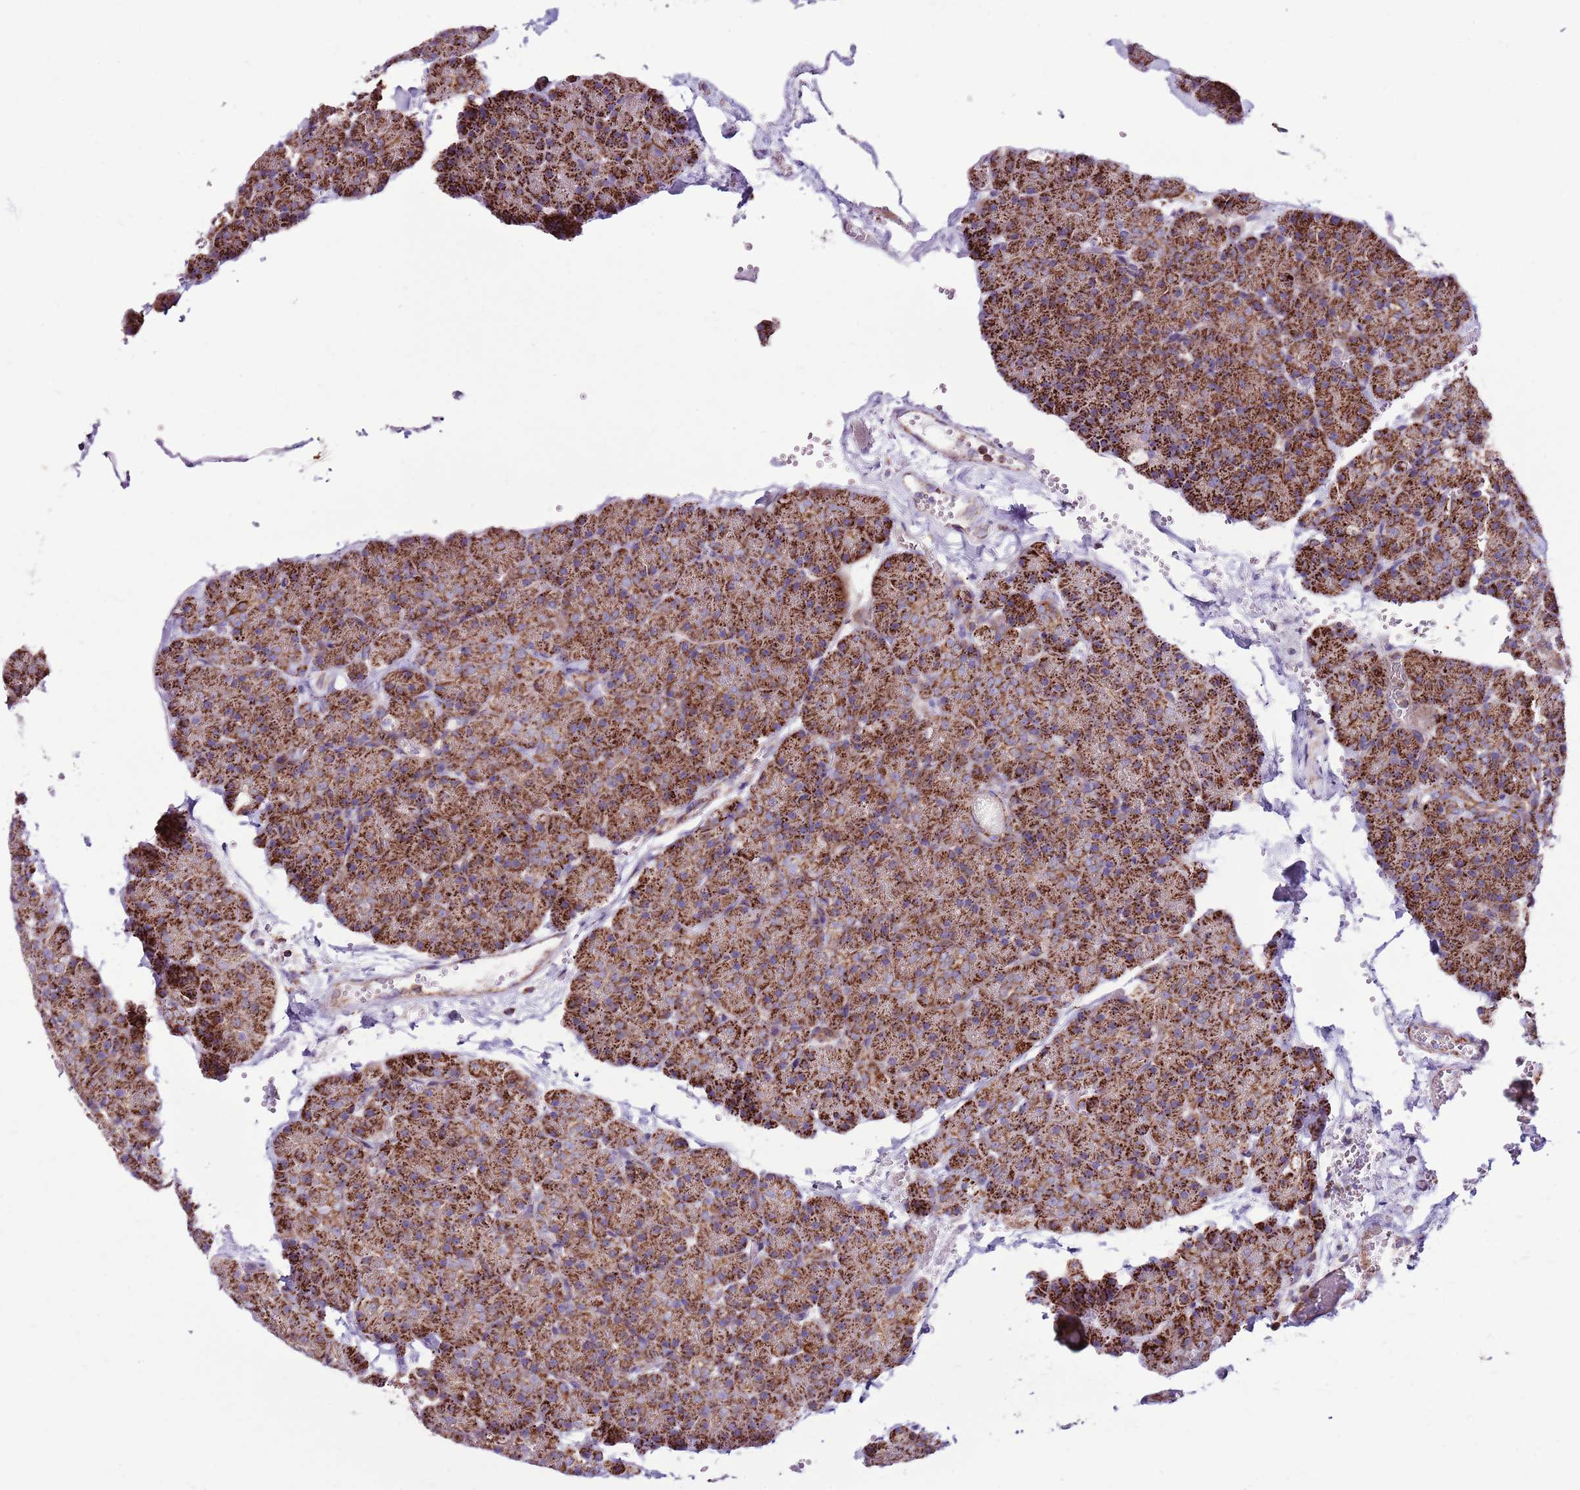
{"staining": {"intensity": "strong", "quantity": ">75%", "location": "cytoplasmic/membranous"}, "tissue": "pancreas", "cell_type": "Exocrine glandular cells", "image_type": "normal", "snomed": [{"axis": "morphology", "description": "Normal tissue, NOS"}, {"axis": "topography", "description": "Pancreas"}], "caption": "Immunohistochemical staining of unremarkable human pancreas displays high levels of strong cytoplasmic/membranous staining in approximately >75% of exocrine glandular cells.", "gene": "HECTD4", "patient": {"sex": "male", "age": 36}}